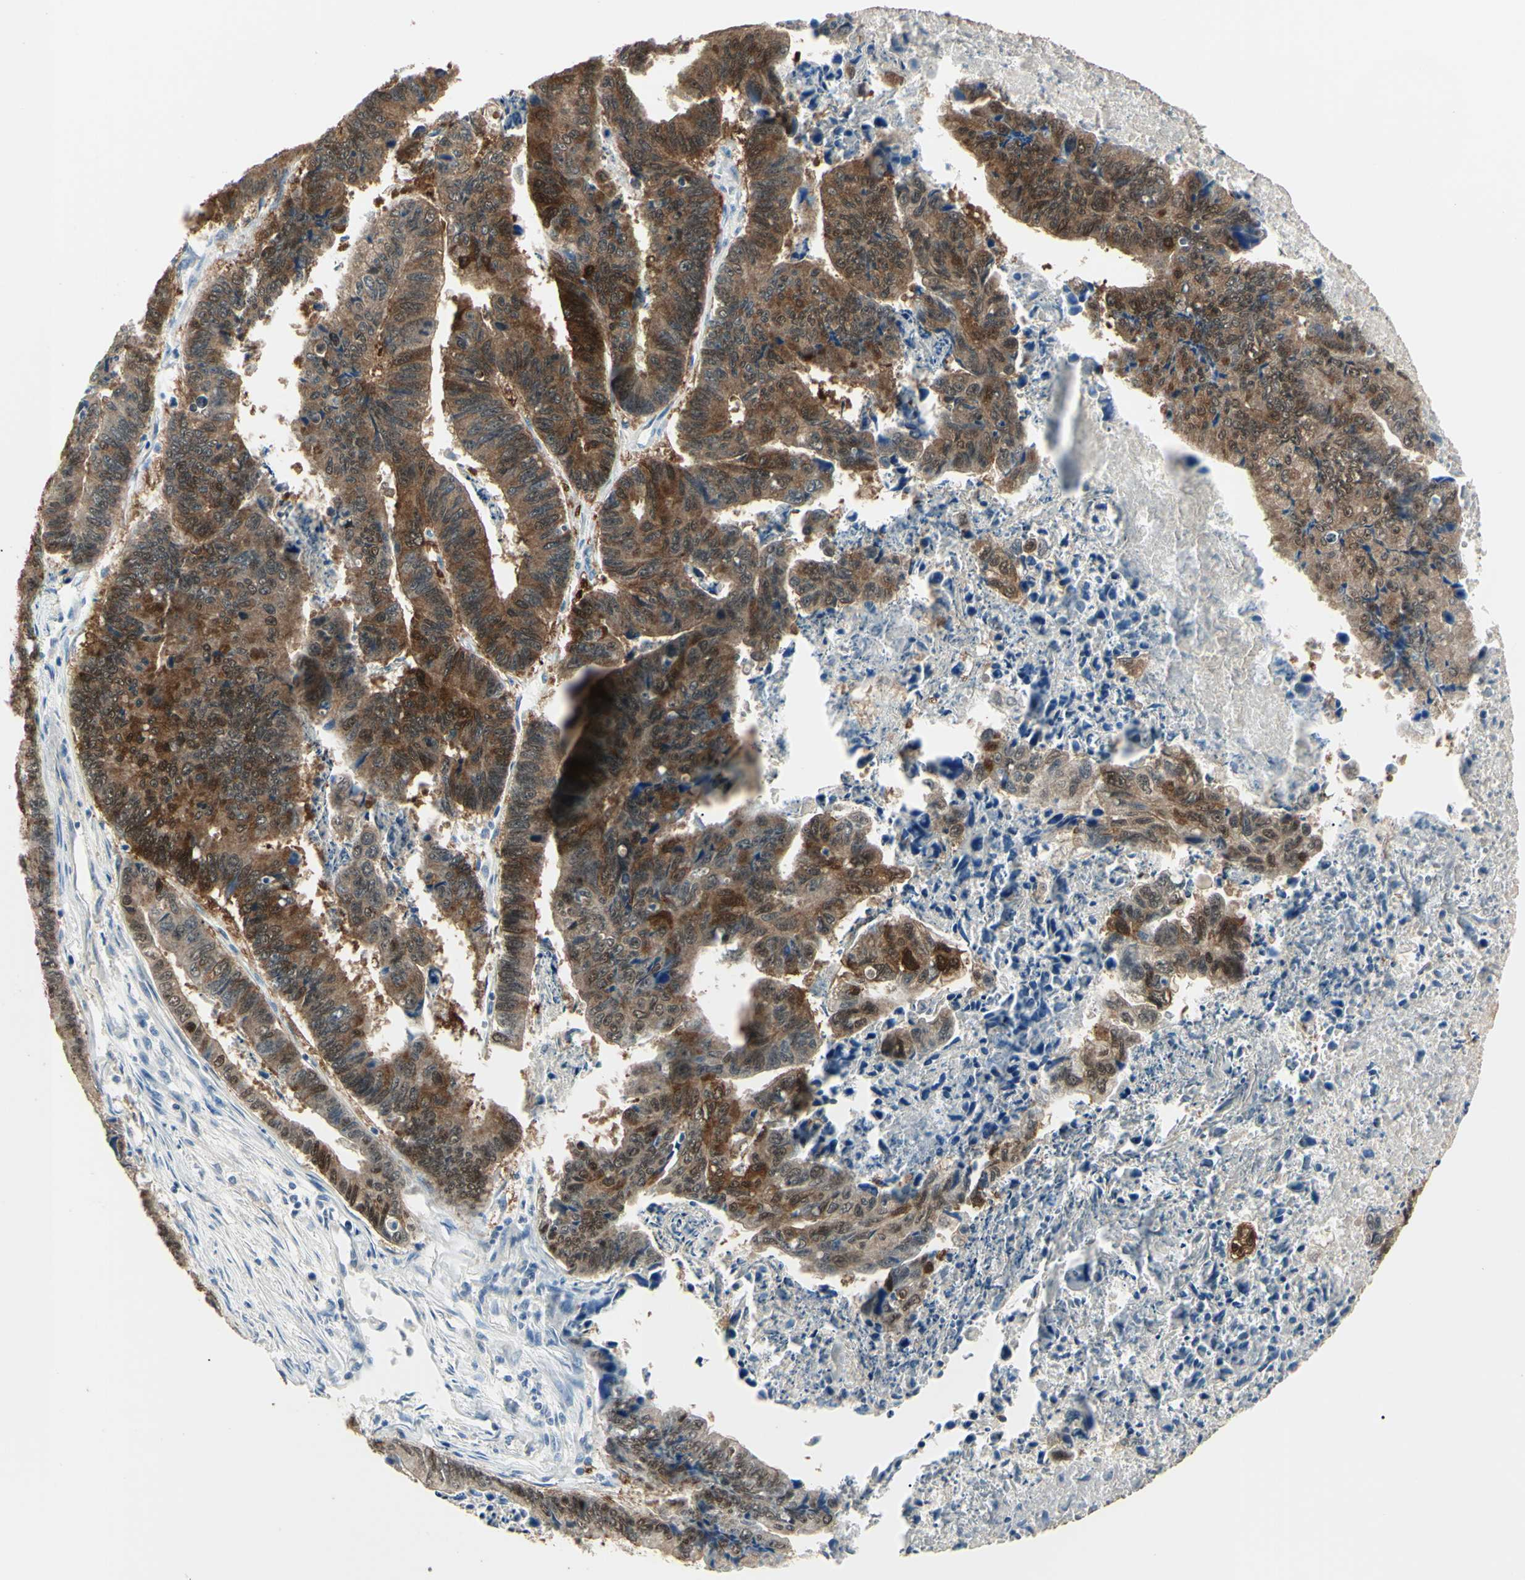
{"staining": {"intensity": "strong", "quantity": "25%-75%", "location": "cytoplasmic/membranous,nuclear"}, "tissue": "stomach cancer", "cell_type": "Tumor cells", "image_type": "cancer", "snomed": [{"axis": "morphology", "description": "Adenocarcinoma, NOS"}, {"axis": "topography", "description": "Stomach, lower"}], "caption": "Stomach adenocarcinoma stained with a brown dye displays strong cytoplasmic/membranous and nuclear positive positivity in about 25%-75% of tumor cells.", "gene": "AKR1C3", "patient": {"sex": "male", "age": 77}}